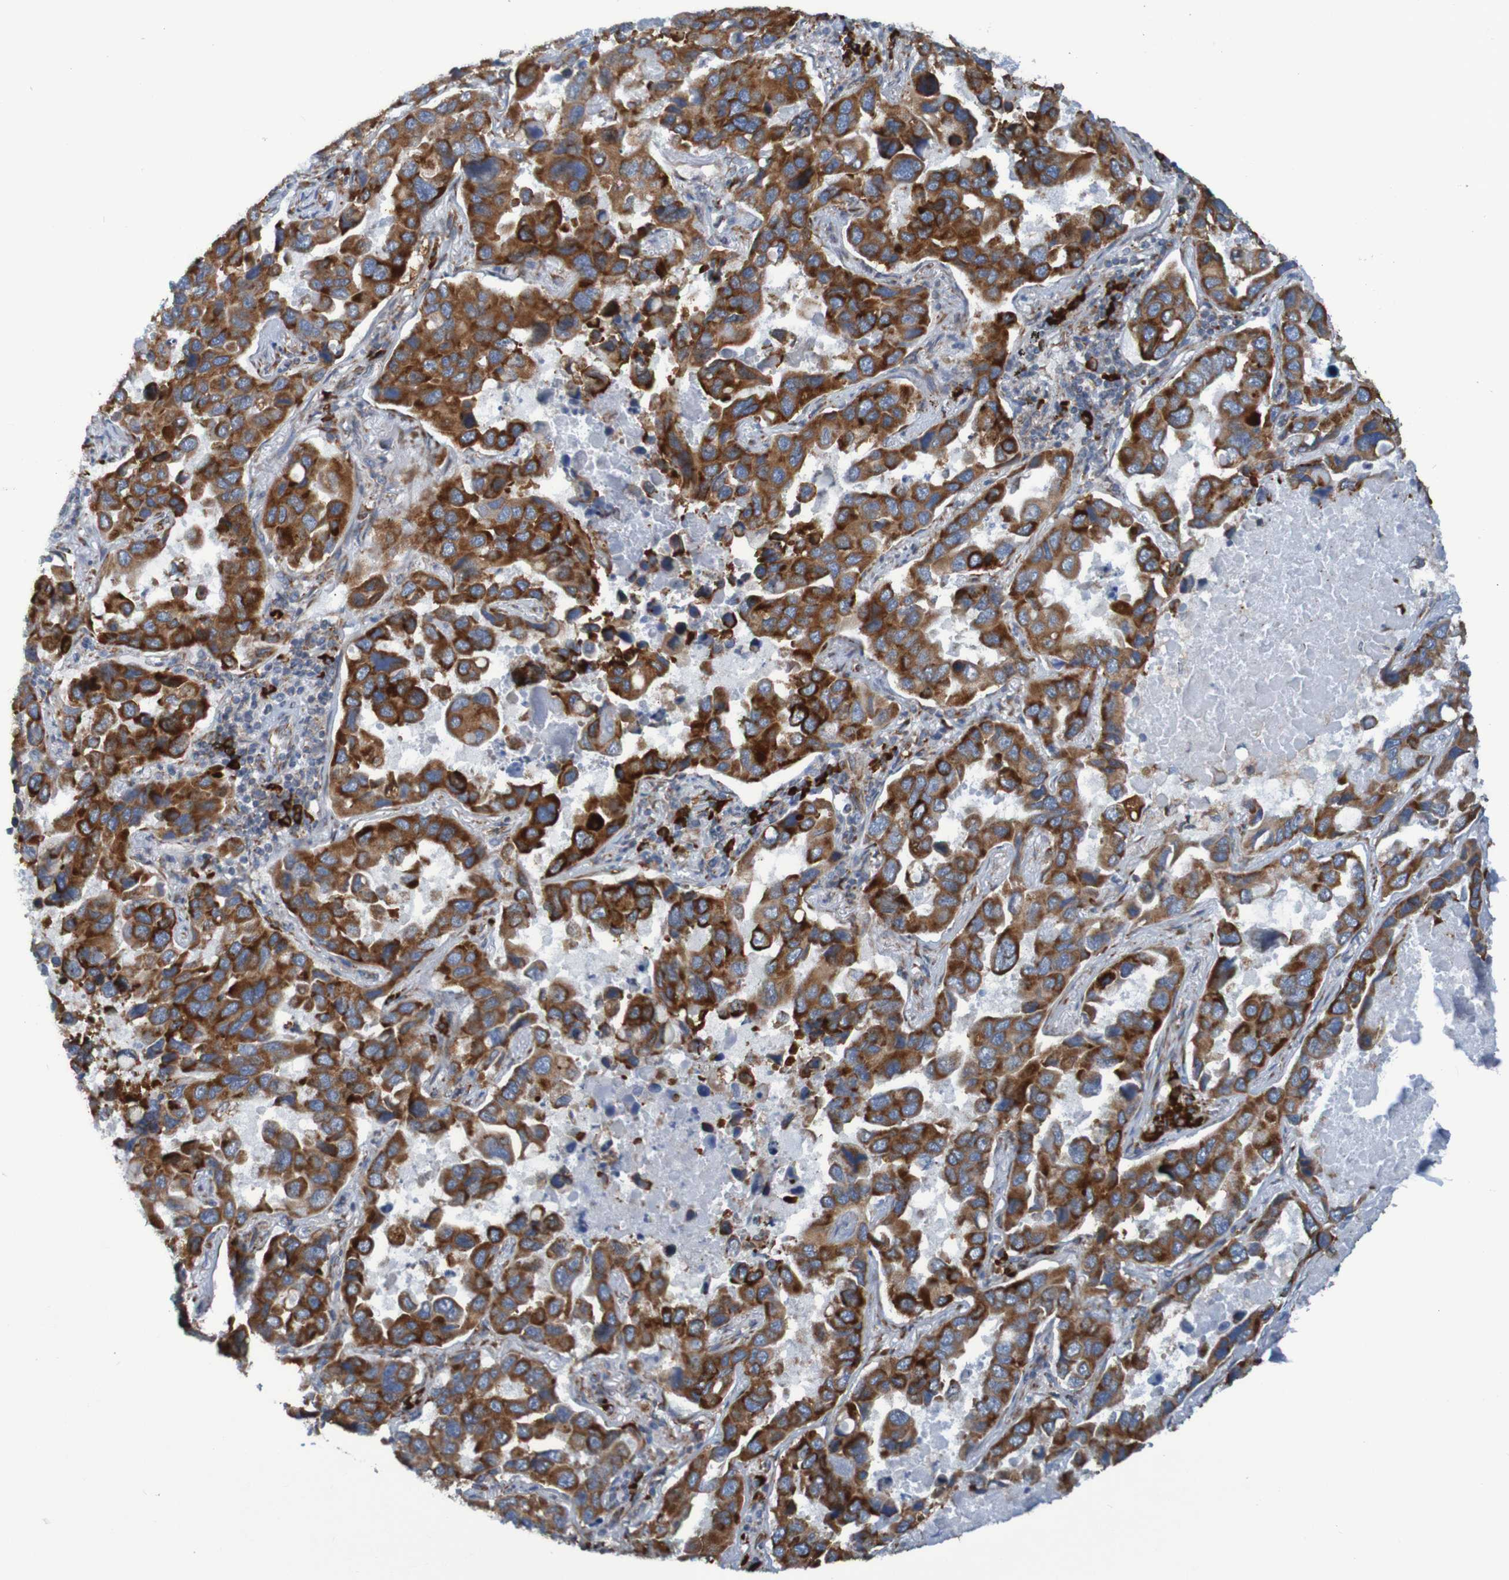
{"staining": {"intensity": "moderate", "quantity": ">75%", "location": "cytoplasmic/membranous"}, "tissue": "lung cancer", "cell_type": "Tumor cells", "image_type": "cancer", "snomed": [{"axis": "morphology", "description": "Adenocarcinoma, NOS"}, {"axis": "topography", "description": "Lung"}], "caption": "Brown immunohistochemical staining in human lung cancer demonstrates moderate cytoplasmic/membranous positivity in approximately >75% of tumor cells. The protein of interest is shown in brown color, while the nuclei are stained blue.", "gene": "SSR1", "patient": {"sex": "male", "age": 64}}